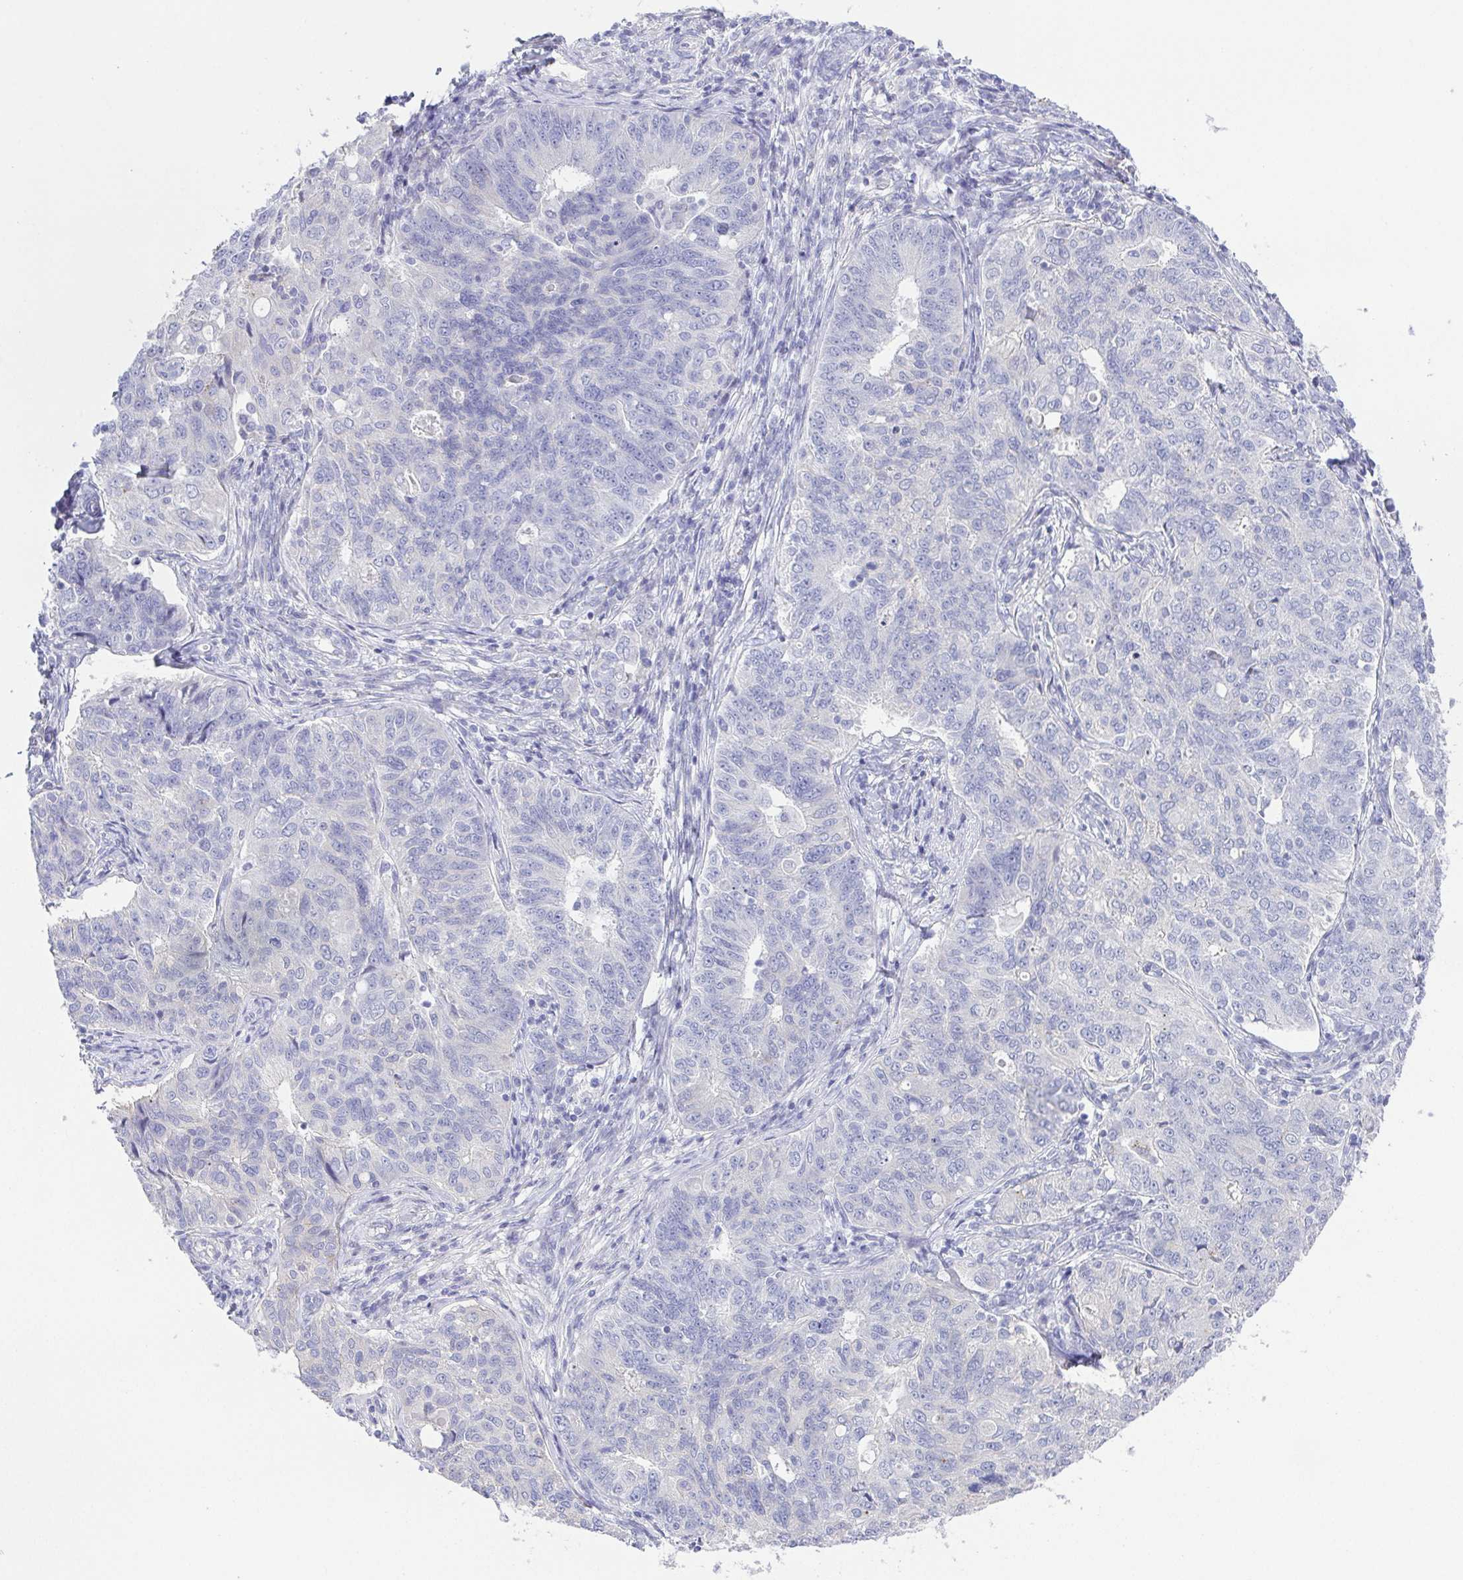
{"staining": {"intensity": "negative", "quantity": "none", "location": "none"}, "tissue": "endometrial cancer", "cell_type": "Tumor cells", "image_type": "cancer", "snomed": [{"axis": "morphology", "description": "Adenocarcinoma, NOS"}, {"axis": "topography", "description": "Endometrium"}], "caption": "Human endometrial cancer stained for a protein using immunohistochemistry (IHC) displays no expression in tumor cells.", "gene": "PKDREJ", "patient": {"sex": "female", "age": 43}}